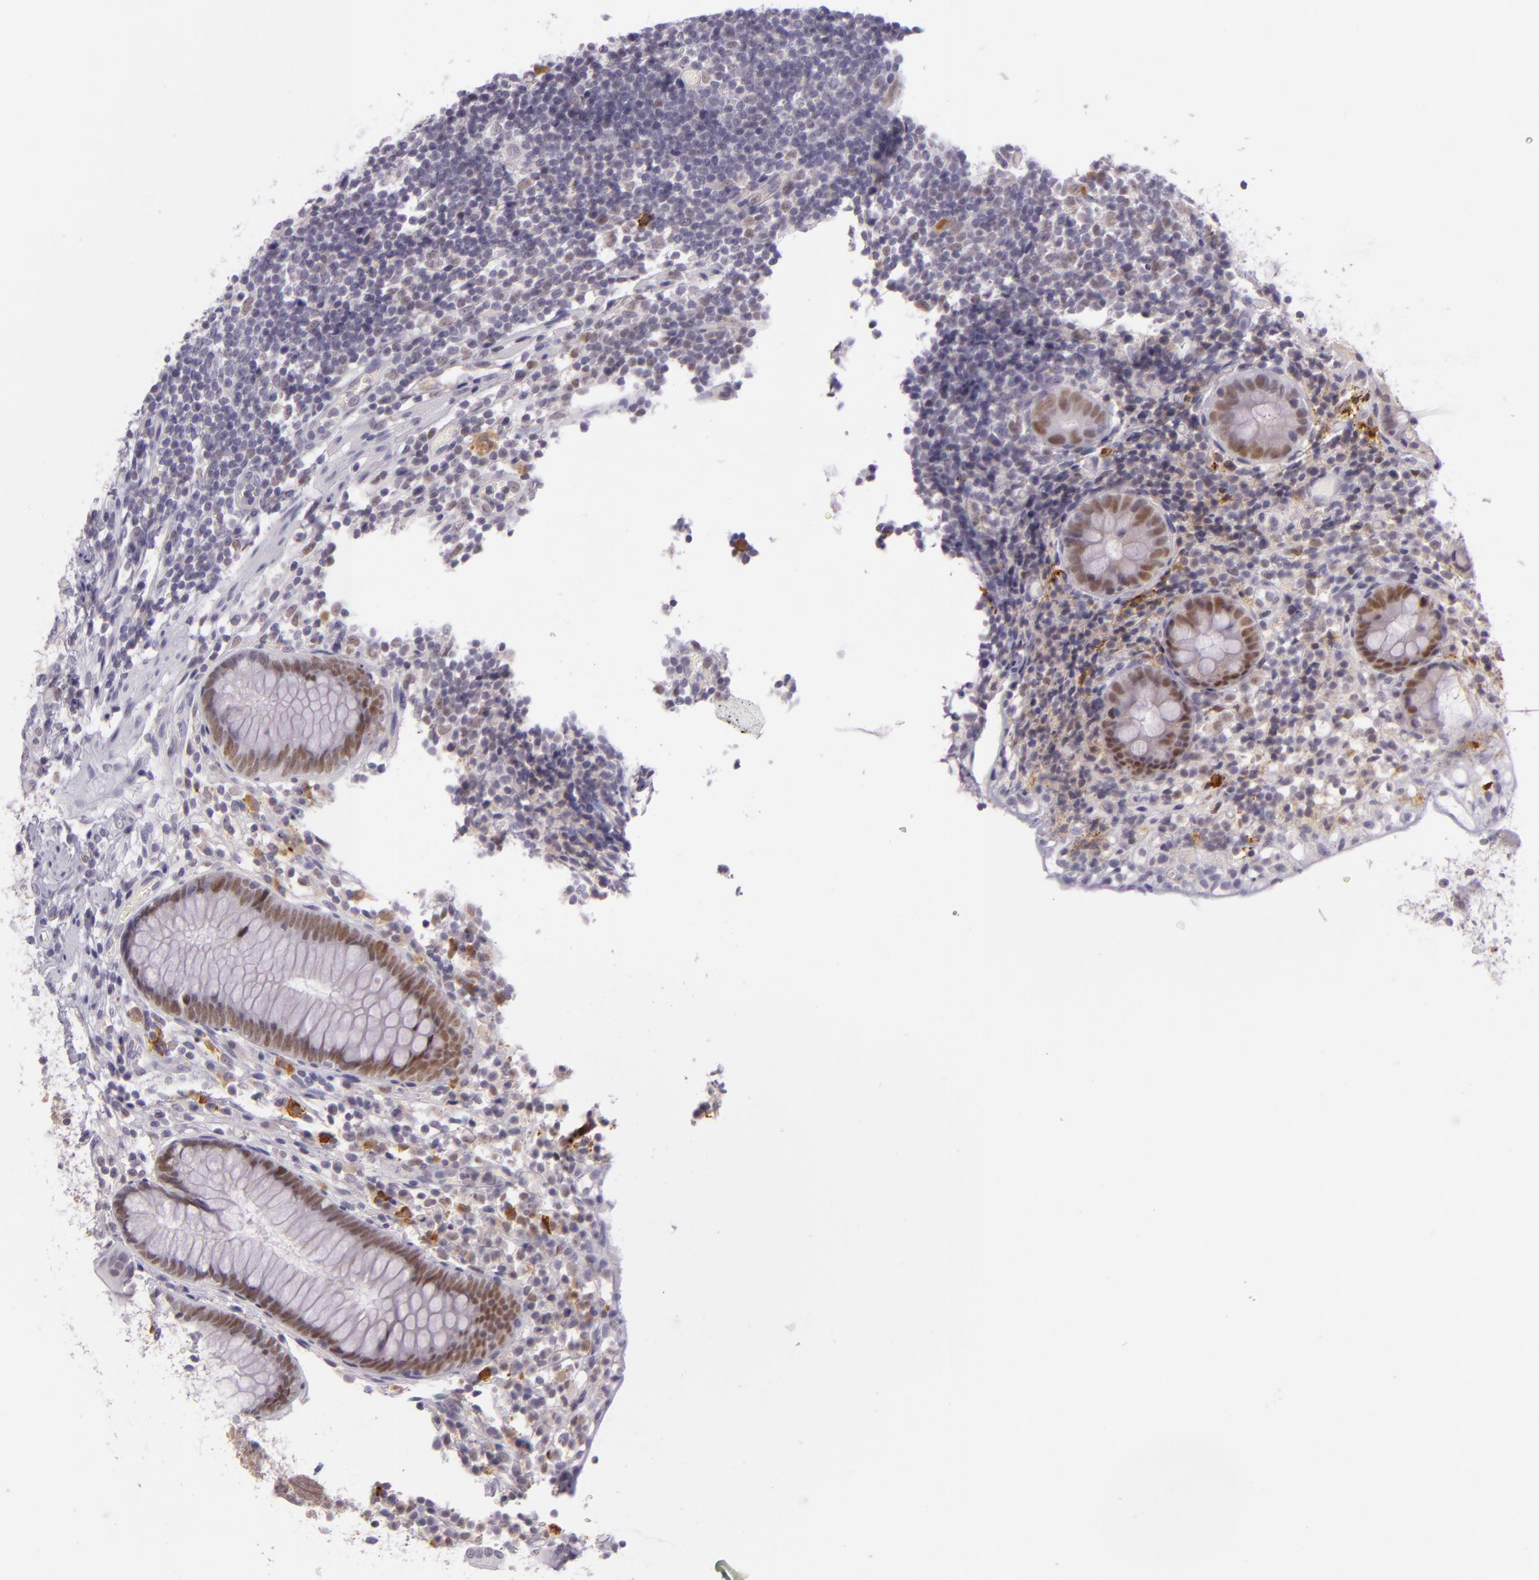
{"staining": {"intensity": "moderate", "quantity": ">75%", "location": "nuclear"}, "tissue": "appendix", "cell_type": "Glandular cells", "image_type": "normal", "snomed": [{"axis": "morphology", "description": "Normal tissue, NOS"}, {"axis": "topography", "description": "Appendix"}], "caption": "Unremarkable appendix demonstrates moderate nuclear staining in approximately >75% of glandular cells The staining is performed using DAB (3,3'-diaminobenzidine) brown chromogen to label protein expression. The nuclei are counter-stained blue using hematoxylin..", "gene": "CHEK2", "patient": {"sex": "male", "age": 38}}